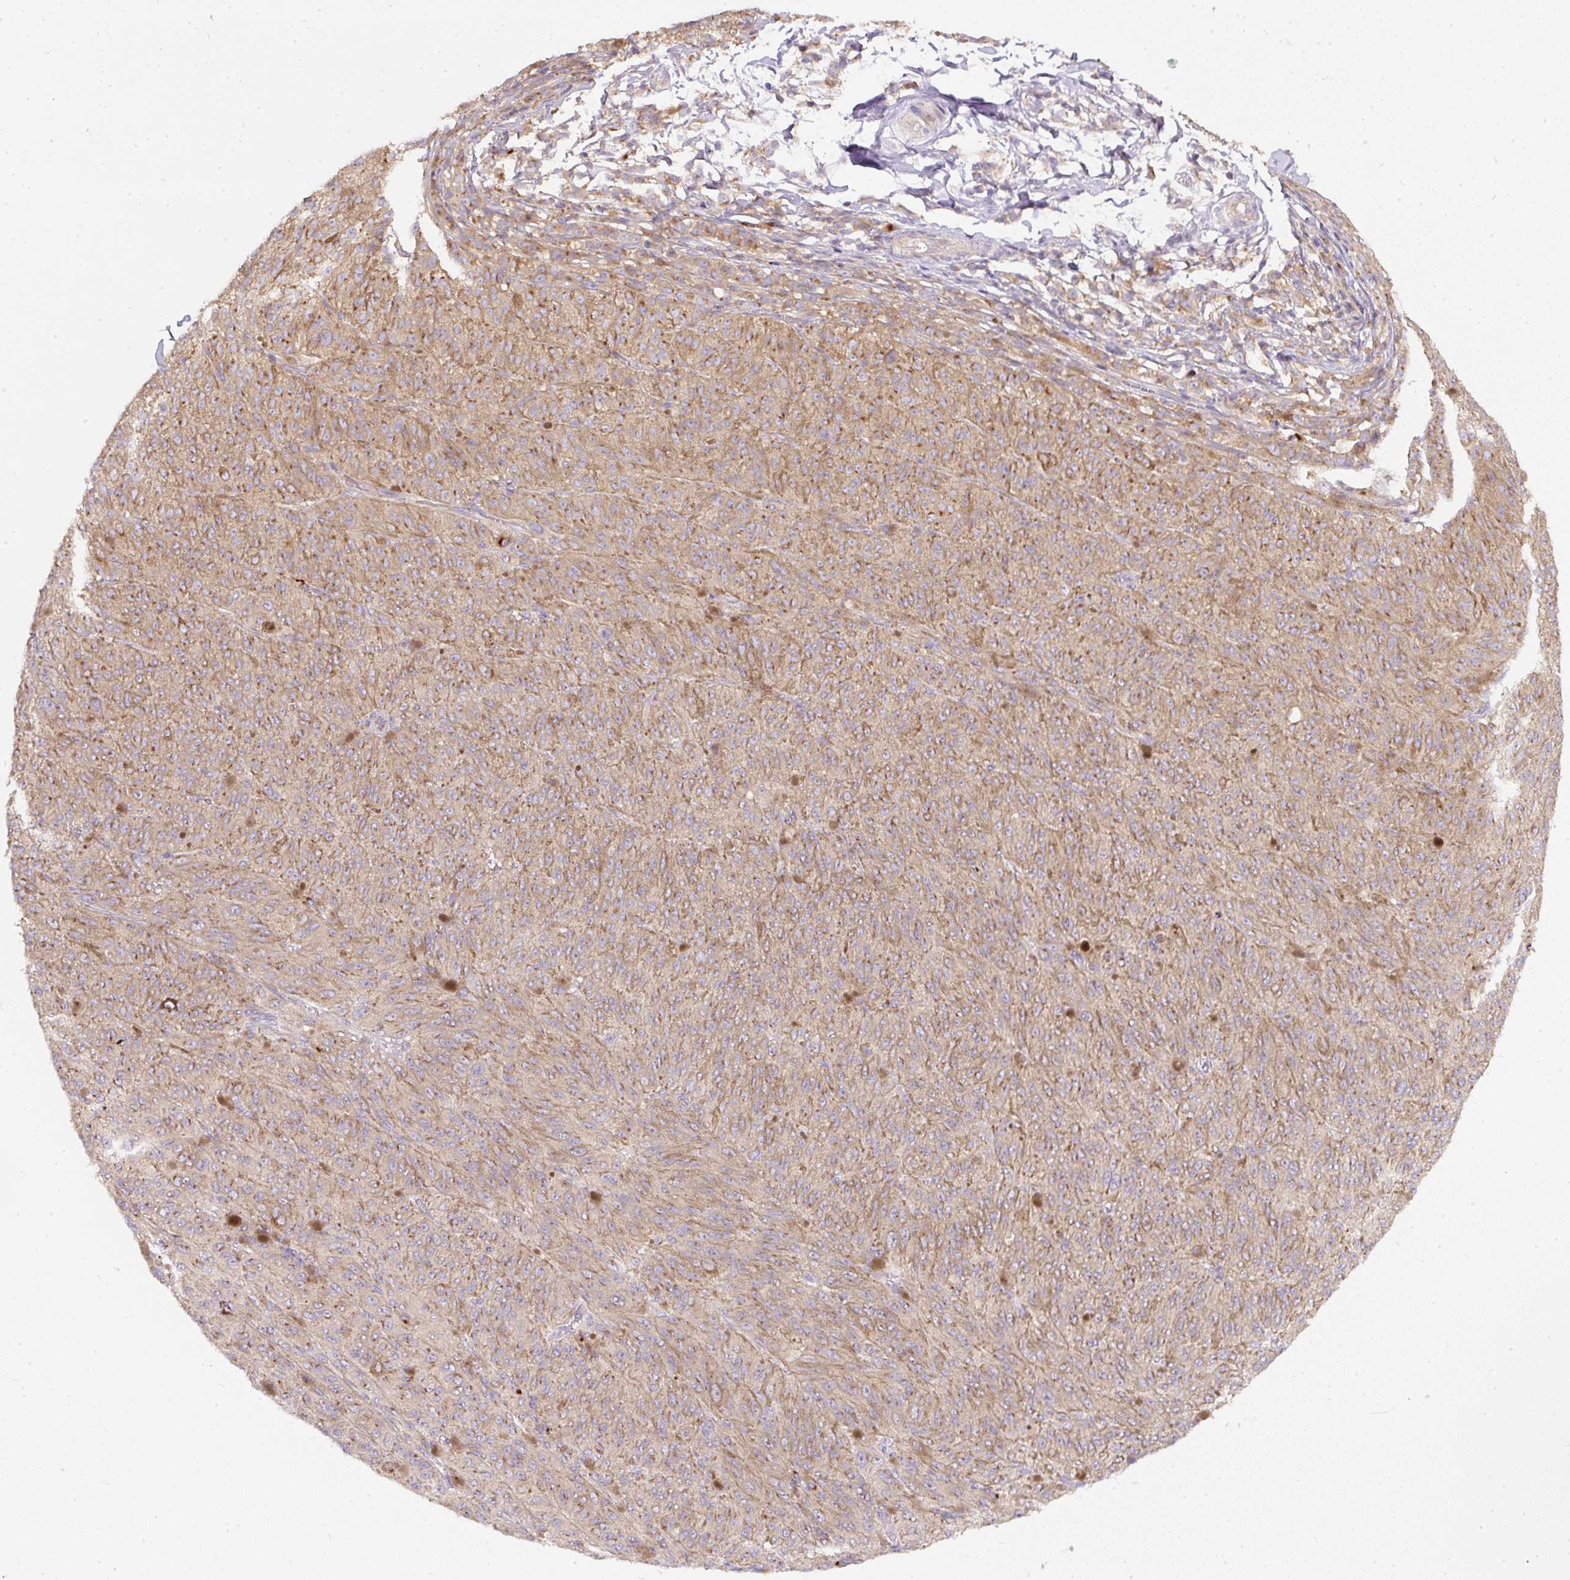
{"staining": {"intensity": "weak", "quantity": ">75%", "location": "cytoplasmic/membranous"}, "tissue": "melanoma", "cell_type": "Tumor cells", "image_type": "cancer", "snomed": [{"axis": "morphology", "description": "Malignant melanoma, NOS"}, {"axis": "topography", "description": "Skin"}], "caption": "IHC (DAB (3,3'-diaminobenzidine)) staining of human melanoma displays weak cytoplasmic/membranous protein staining in about >75% of tumor cells. (DAB IHC, brown staining for protein, blue staining for nuclei).", "gene": "MLX", "patient": {"sex": "female", "age": 52}}